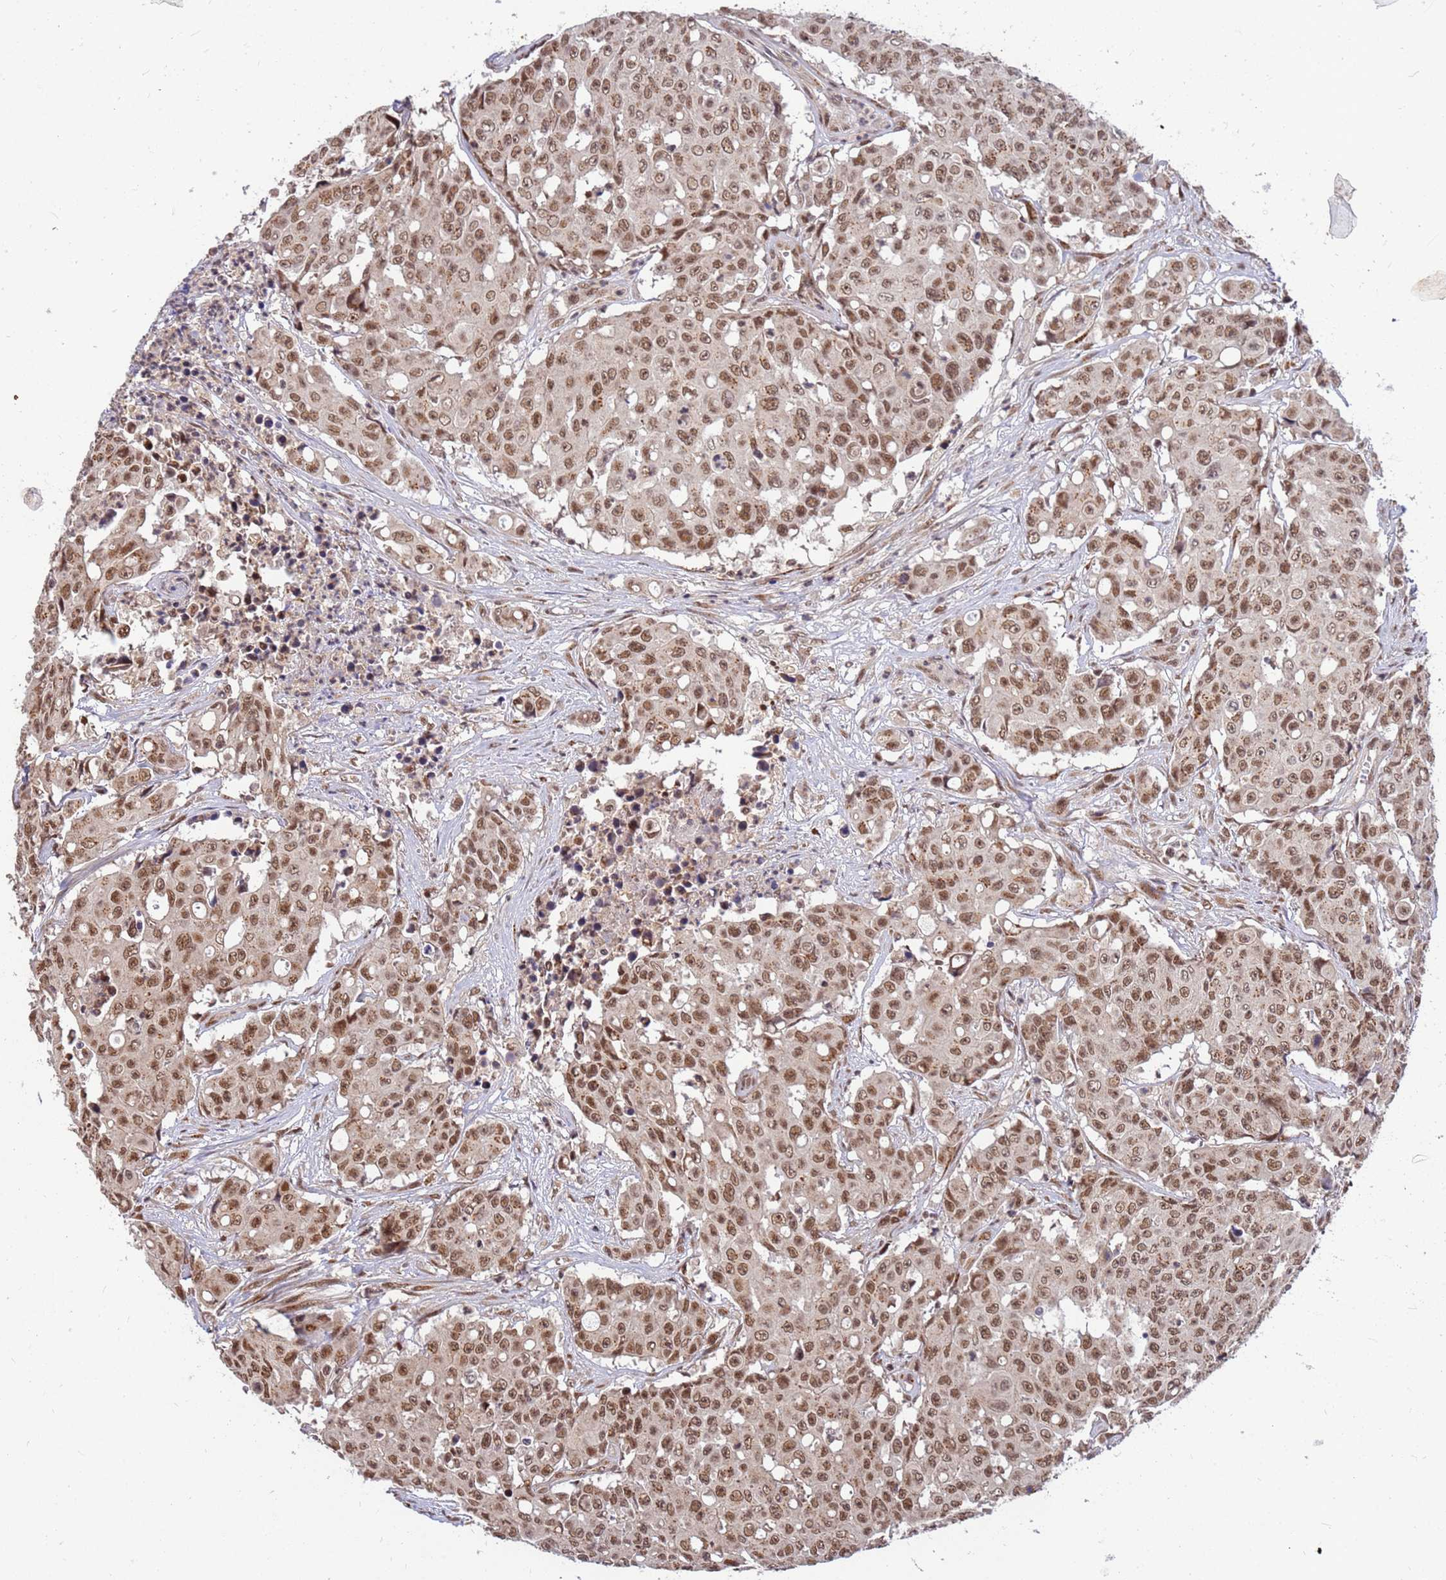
{"staining": {"intensity": "moderate", "quantity": ">75%", "location": "nuclear"}, "tissue": "colorectal cancer", "cell_type": "Tumor cells", "image_type": "cancer", "snomed": [{"axis": "morphology", "description": "Adenocarcinoma, NOS"}, {"axis": "topography", "description": "Colon"}], "caption": "Protein positivity by IHC shows moderate nuclear expression in about >75% of tumor cells in colorectal adenocarcinoma.", "gene": "NCBP2", "patient": {"sex": "male", "age": 51}}